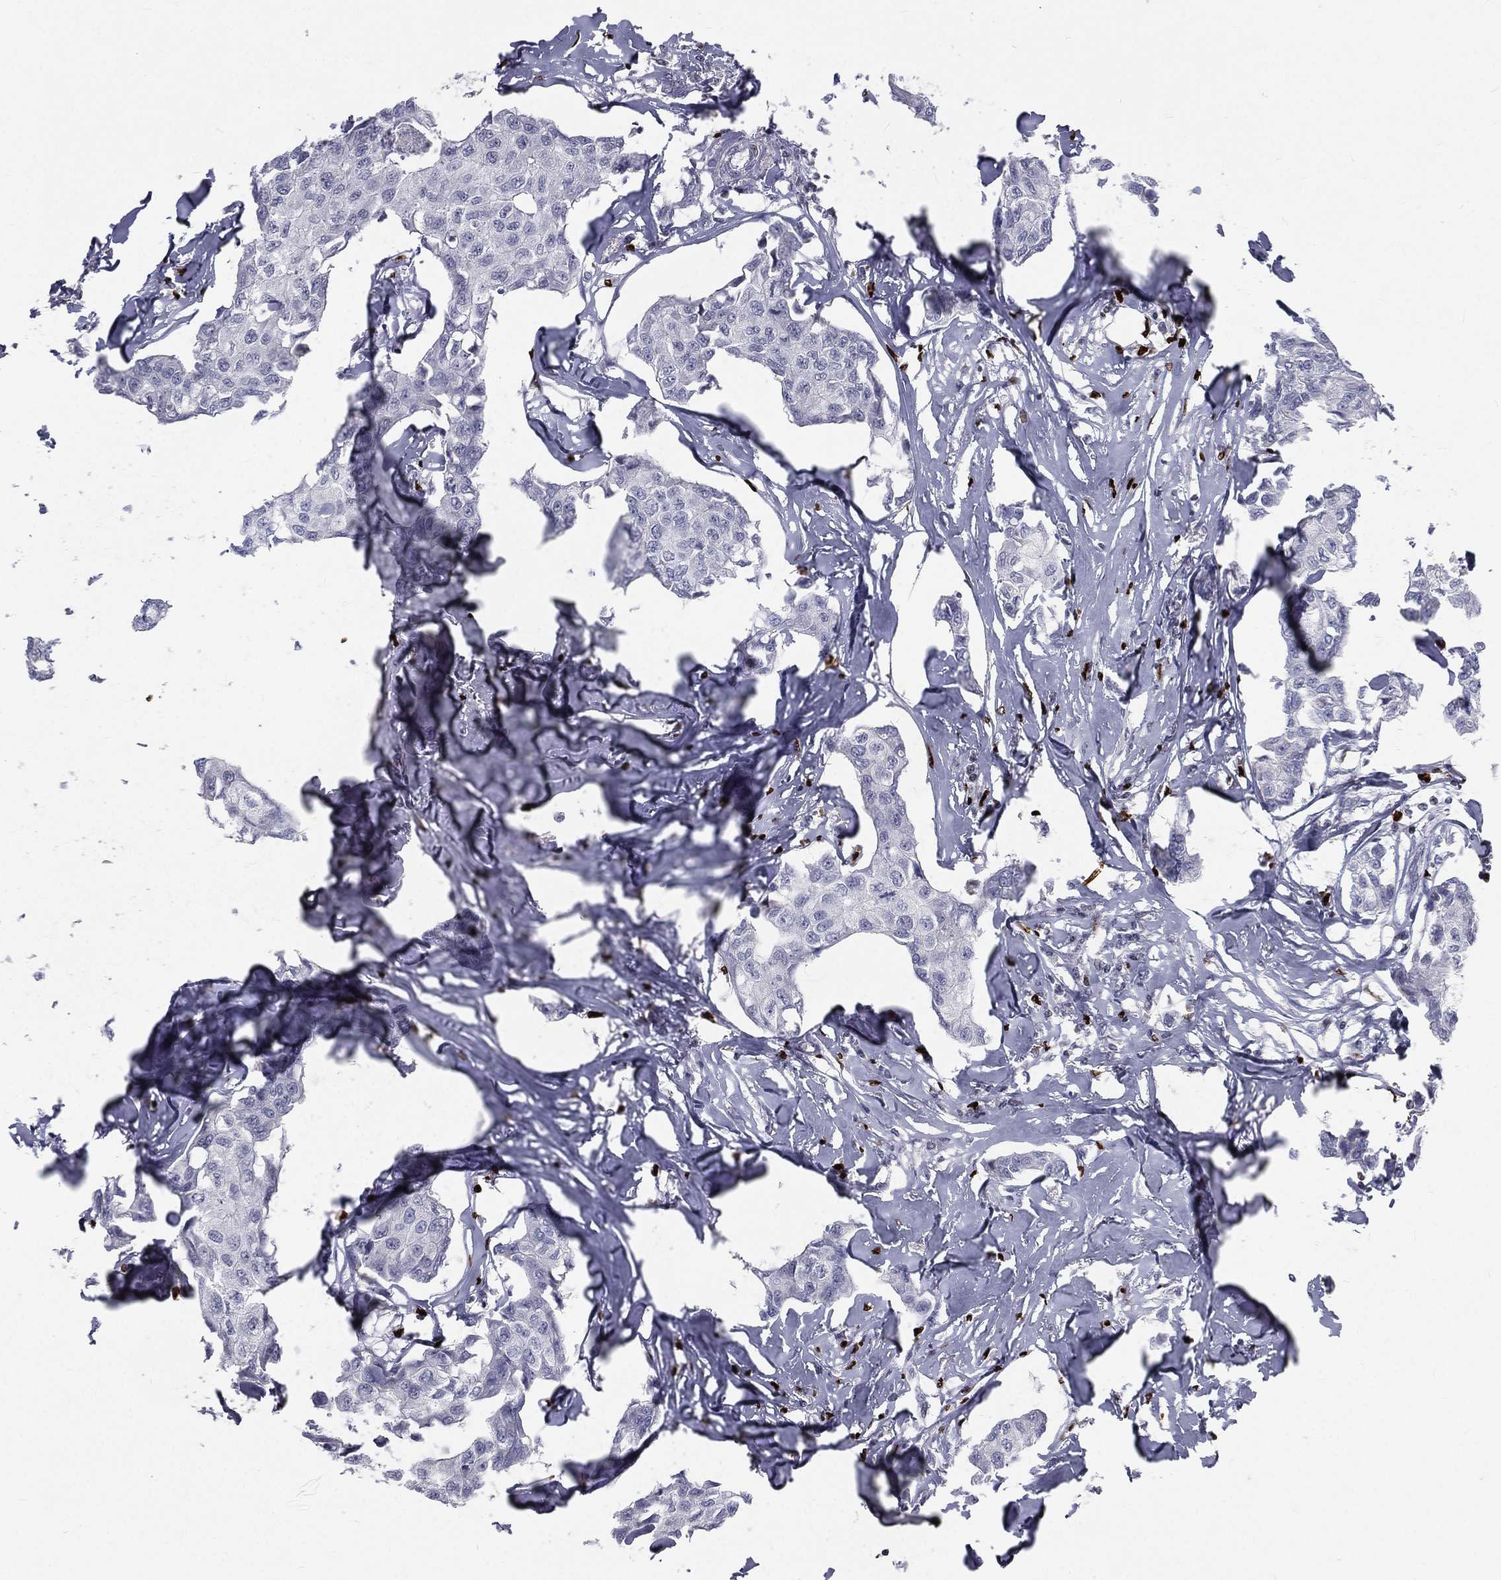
{"staining": {"intensity": "negative", "quantity": "none", "location": "none"}, "tissue": "breast cancer", "cell_type": "Tumor cells", "image_type": "cancer", "snomed": [{"axis": "morphology", "description": "Duct carcinoma"}, {"axis": "topography", "description": "Breast"}], "caption": "High magnification brightfield microscopy of breast invasive ductal carcinoma stained with DAB (brown) and counterstained with hematoxylin (blue): tumor cells show no significant positivity.", "gene": "MNDA", "patient": {"sex": "female", "age": 80}}